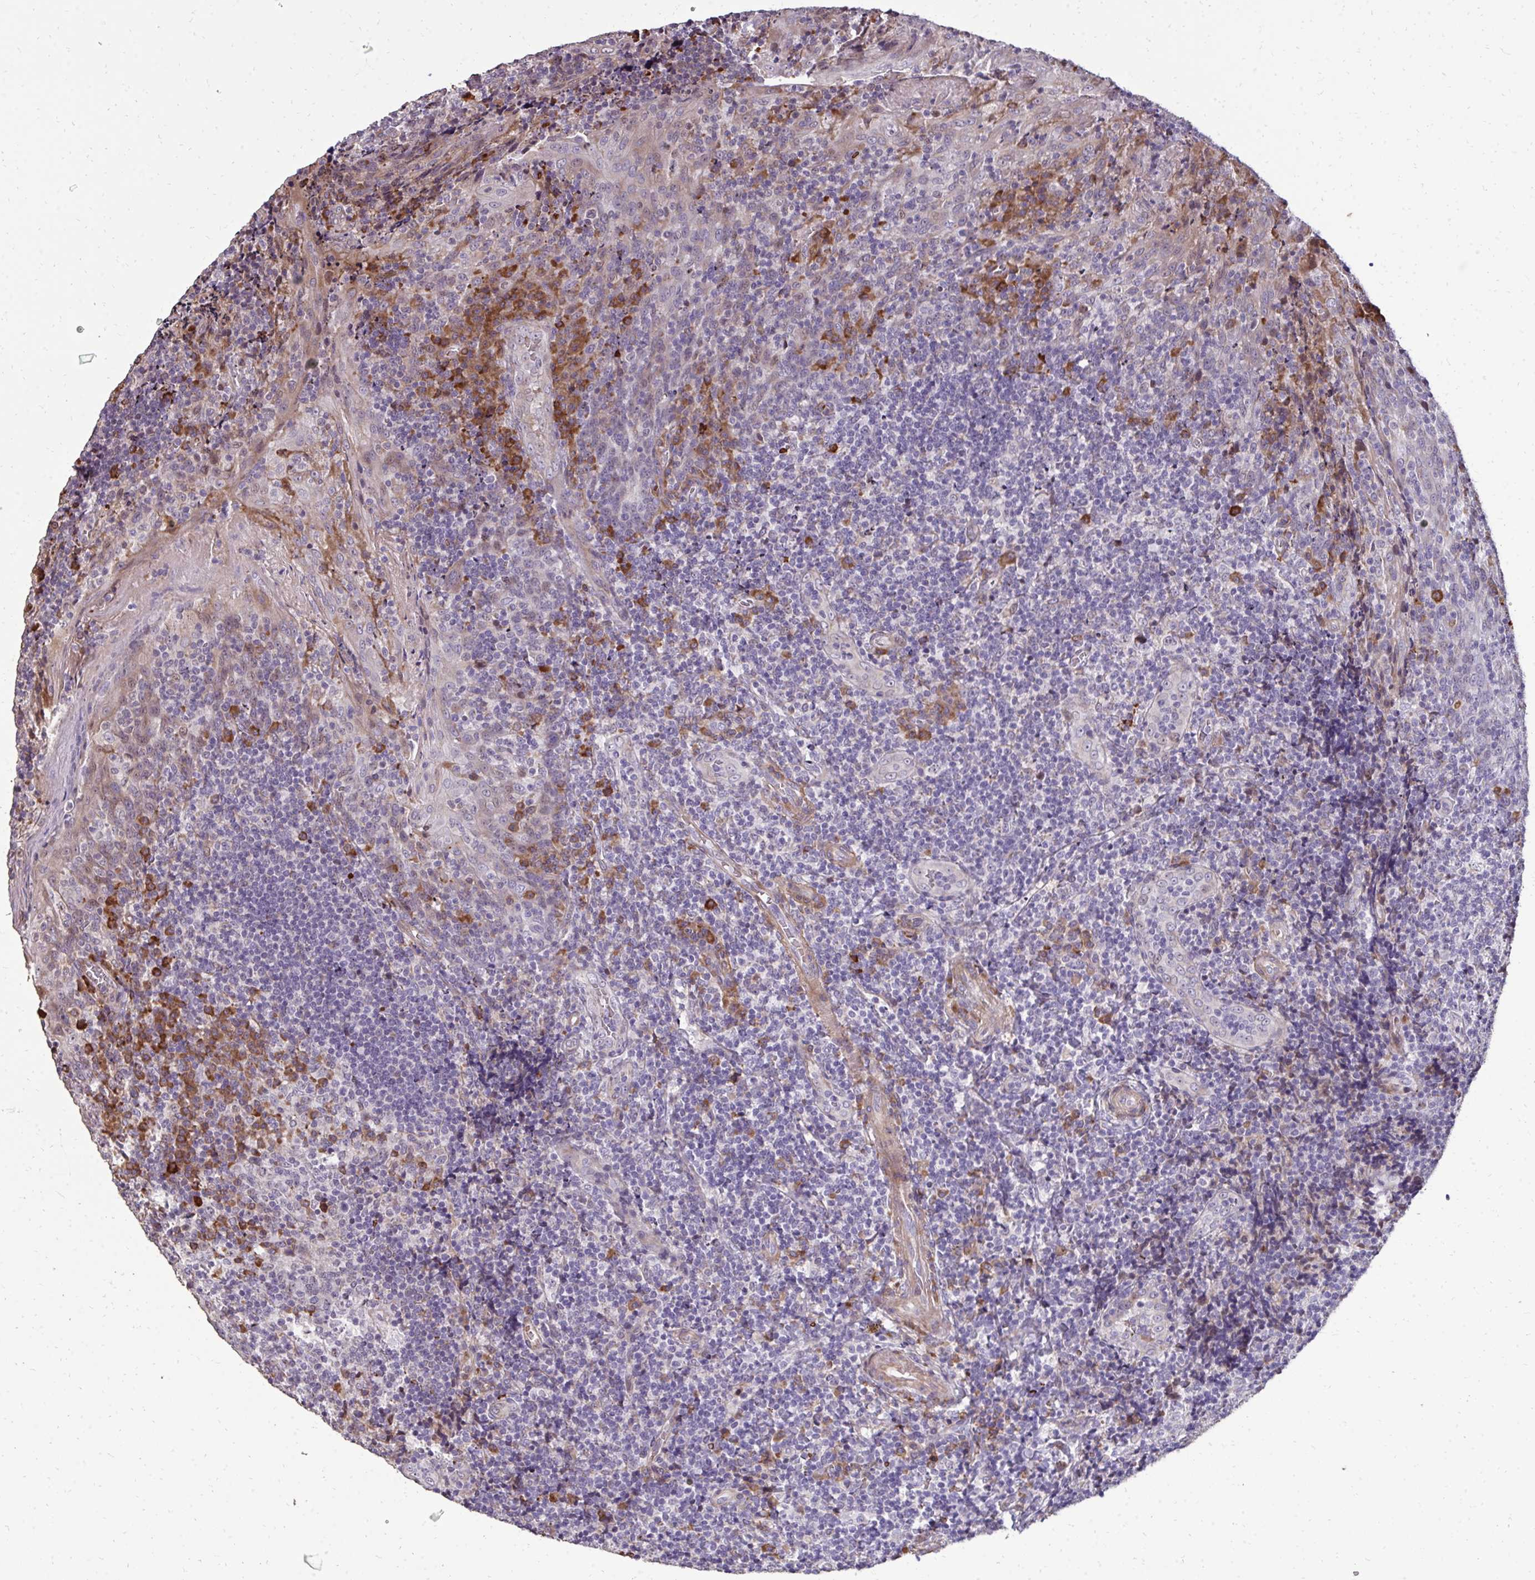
{"staining": {"intensity": "negative", "quantity": "none", "location": "none"}, "tissue": "tonsil", "cell_type": "Germinal center cells", "image_type": "normal", "snomed": [{"axis": "morphology", "description": "Normal tissue, NOS"}, {"axis": "topography", "description": "Tonsil"}], "caption": "The immunohistochemistry (IHC) micrograph has no significant staining in germinal center cells of tonsil.", "gene": "FIBCD1", "patient": {"sex": "male", "age": 17}}